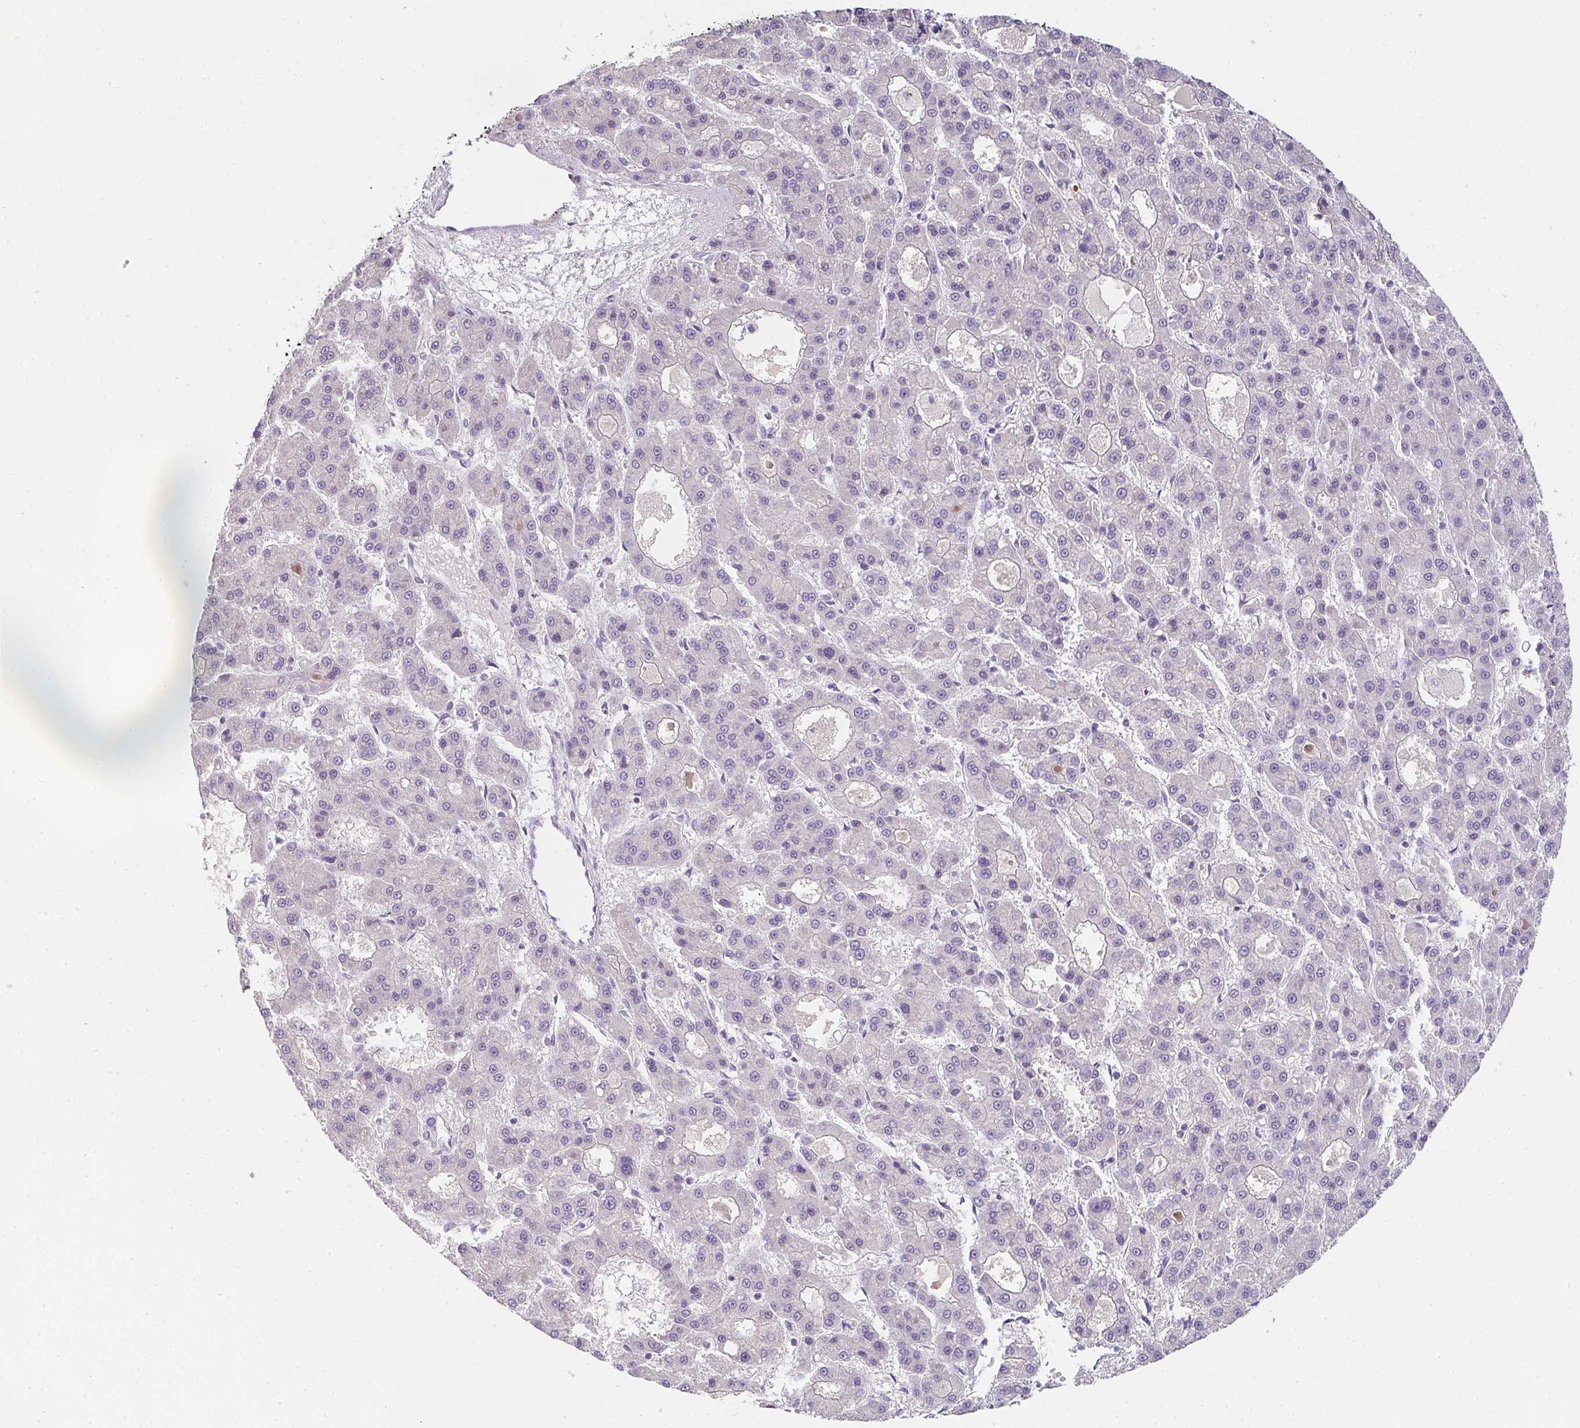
{"staining": {"intensity": "negative", "quantity": "none", "location": "none"}, "tissue": "liver cancer", "cell_type": "Tumor cells", "image_type": "cancer", "snomed": [{"axis": "morphology", "description": "Carcinoma, Hepatocellular, NOS"}, {"axis": "topography", "description": "Liver"}], "caption": "A micrograph of liver cancer (hepatocellular carcinoma) stained for a protein displays no brown staining in tumor cells. (DAB IHC, high magnification).", "gene": "ZNF215", "patient": {"sex": "male", "age": 70}}